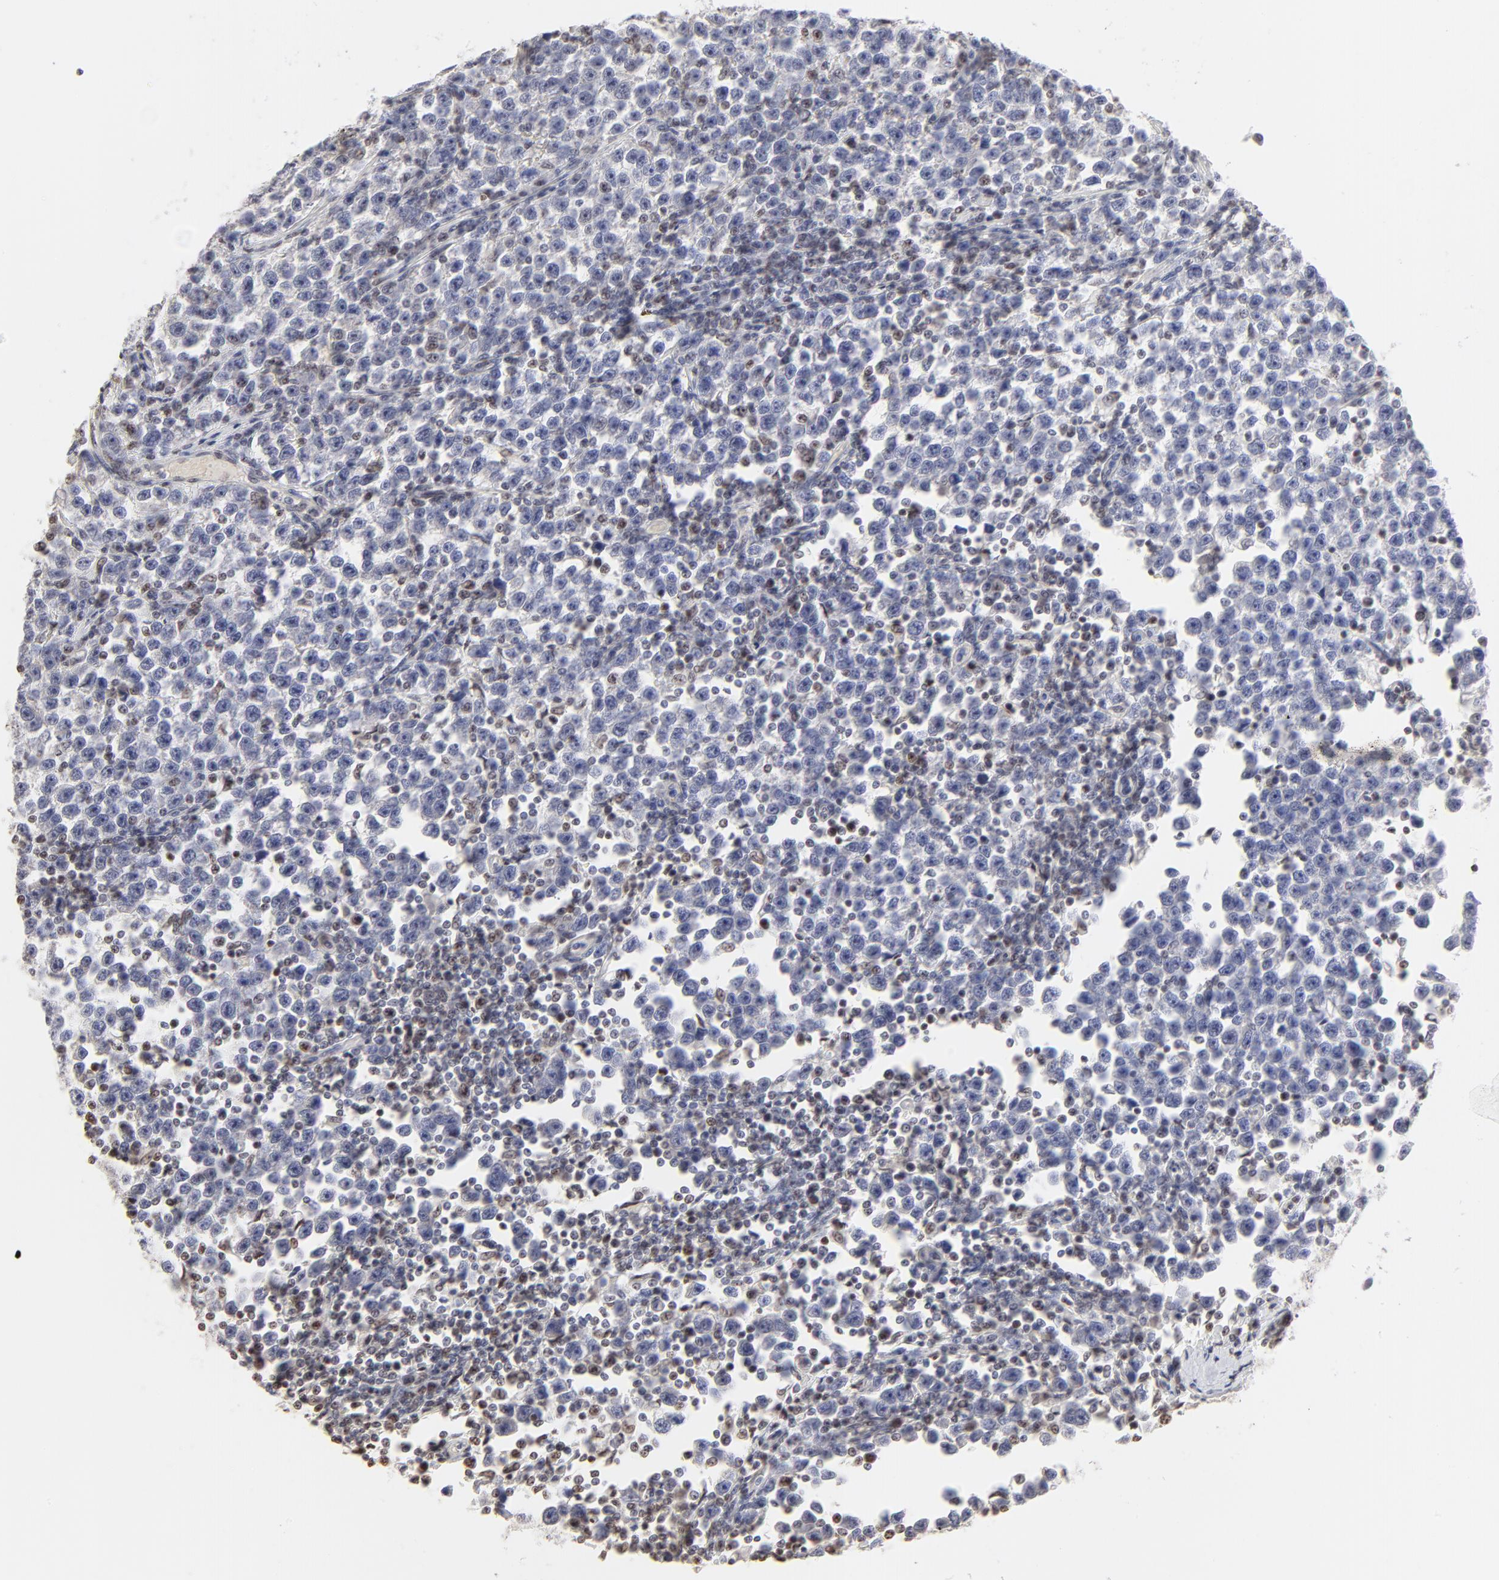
{"staining": {"intensity": "negative", "quantity": "none", "location": "none"}, "tissue": "testis cancer", "cell_type": "Tumor cells", "image_type": "cancer", "snomed": [{"axis": "morphology", "description": "Seminoma, NOS"}, {"axis": "topography", "description": "Testis"}], "caption": "Immunohistochemistry histopathology image of neoplastic tissue: human testis cancer stained with DAB (3,3'-diaminobenzidine) demonstrates no significant protein positivity in tumor cells.", "gene": "NFIL3", "patient": {"sex": "male", "age": 43}}